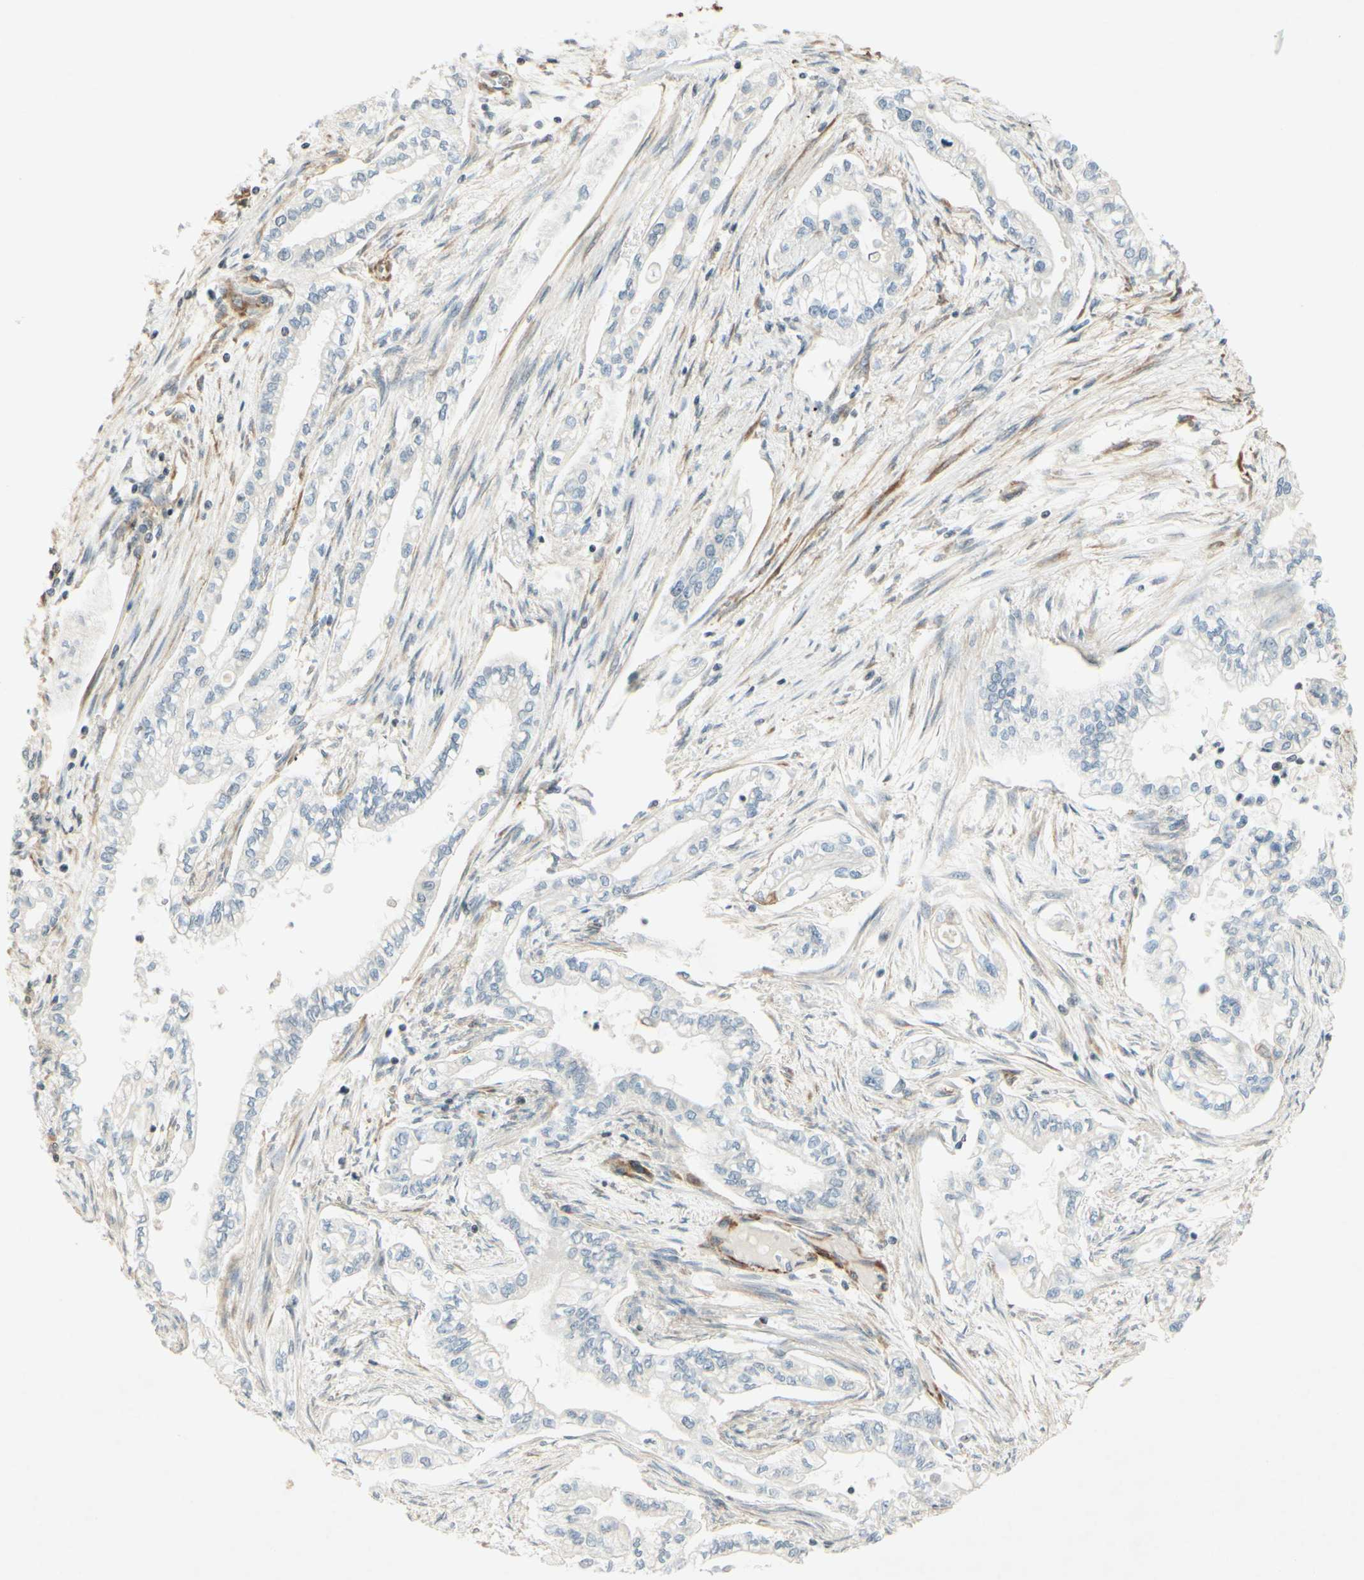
{"staining": {"intensity": "weak", "quantity": "<25%", "location": "cytoplasmic/membranous"}, "tissue": "pancreatic cancer", "cell_type": "Tumor cells", "image_type": "cancer", "snomed": [{"axis": "morphology", "description": "Normal tissue, NOS"}, {"axis": "topography", "description": "Pancreas"}], "caption": "Immunohistochemical staining of human pancreatic cancer reveals no significant staining in tumor cells. (IHC, brightfield microscopy, high magnification).", "gene": "MAP1B", "patient": {"sex": "male", "age": 42}}